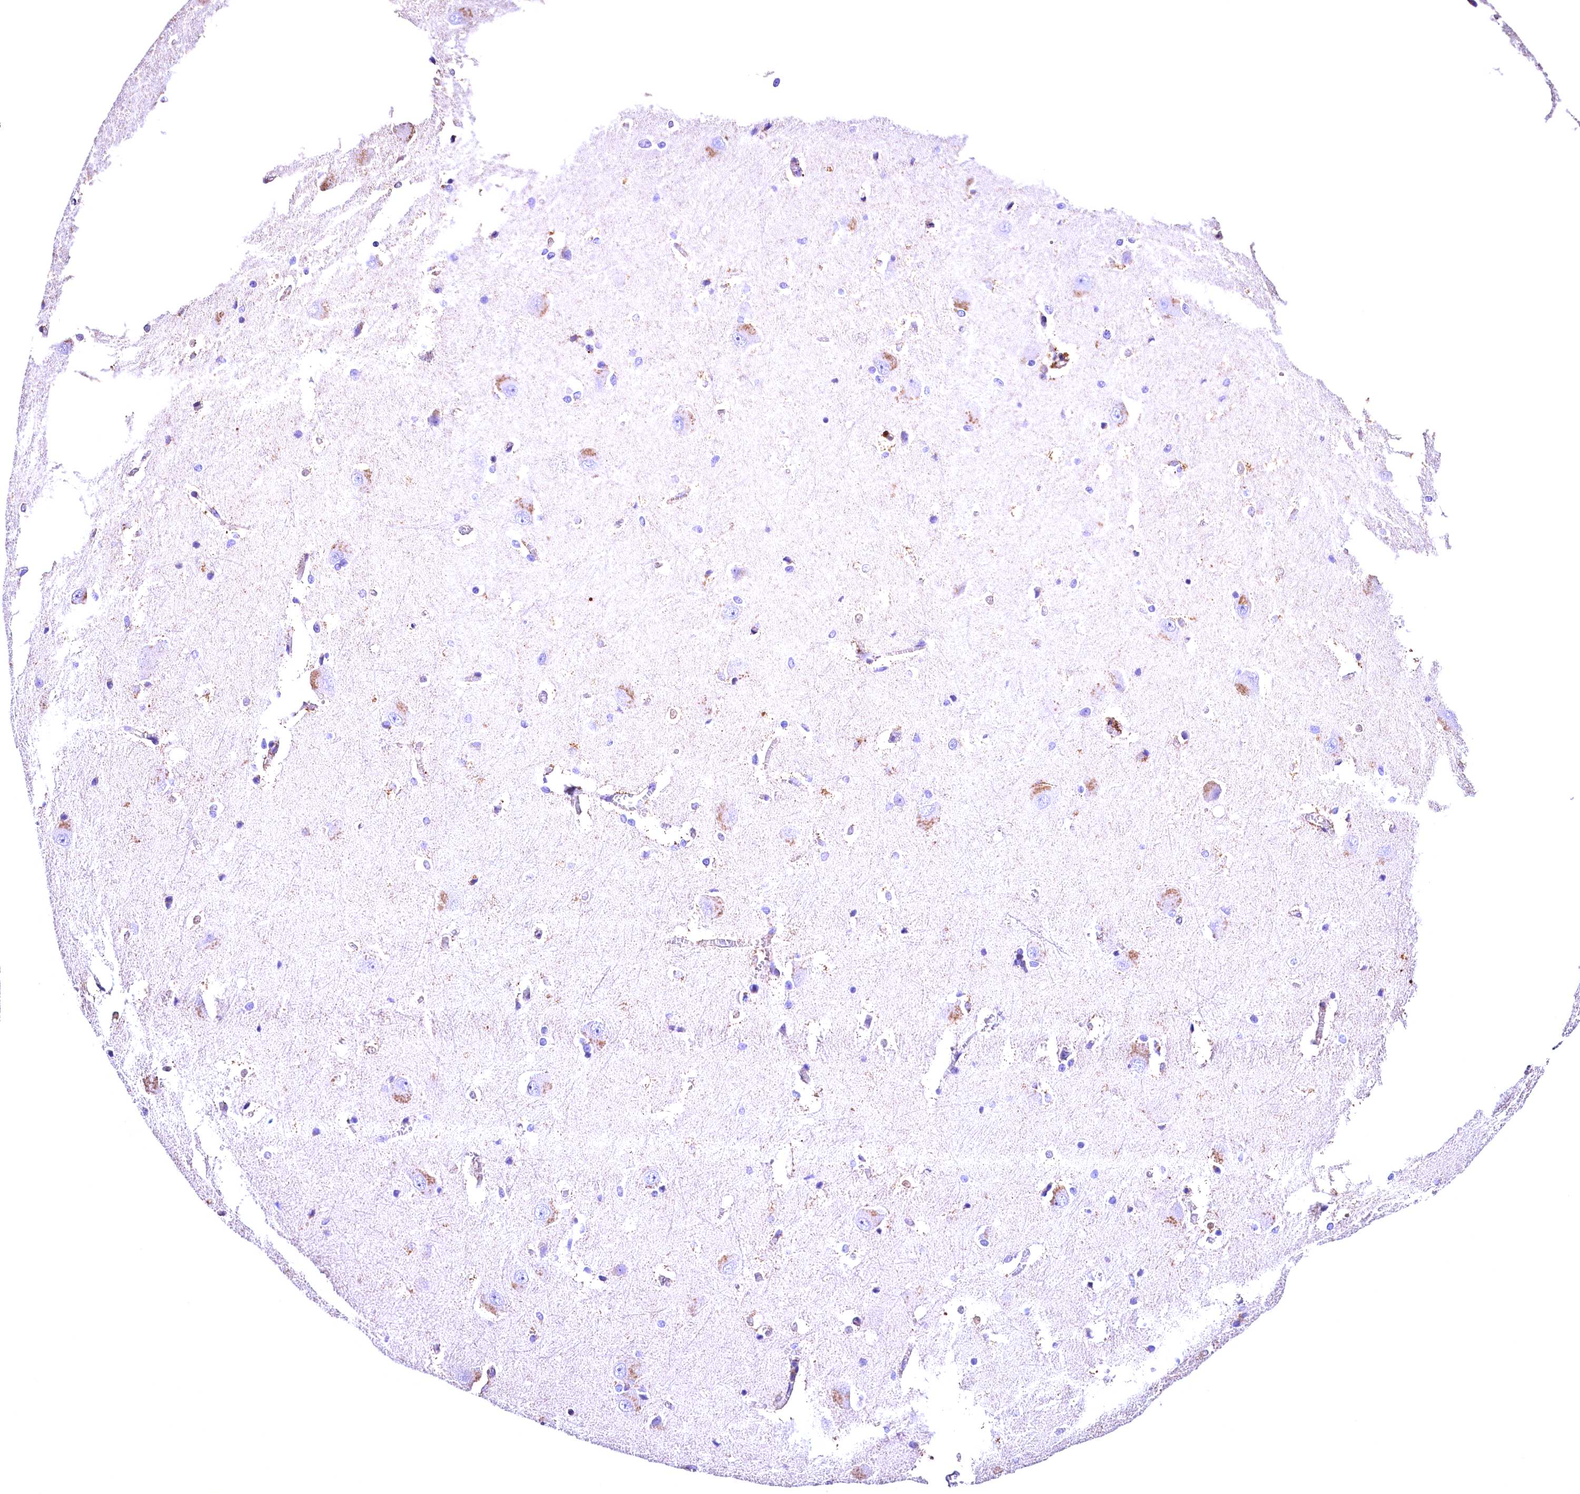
{"staining": {"intensity": "moderate", "quantity": "<25%", "location": "cytoplasmic/membranous"}, "tissue": "caudate", "cell_type": "Glial cells", "image_type": "normal", "snomed": [{"axis": "morphology", "description": "Normal tissue, NOS"}, {"axis": "topography", "description": "Lateral ventricle wall"}], "caption": "Moderate cytoplasmic/membranous protein staining is identified in approximately <25% of glial cells in caudate. Nuclei are stained in blue.", "gene": "ACAA2", "patient": {"sex": "male", "age": 37}}